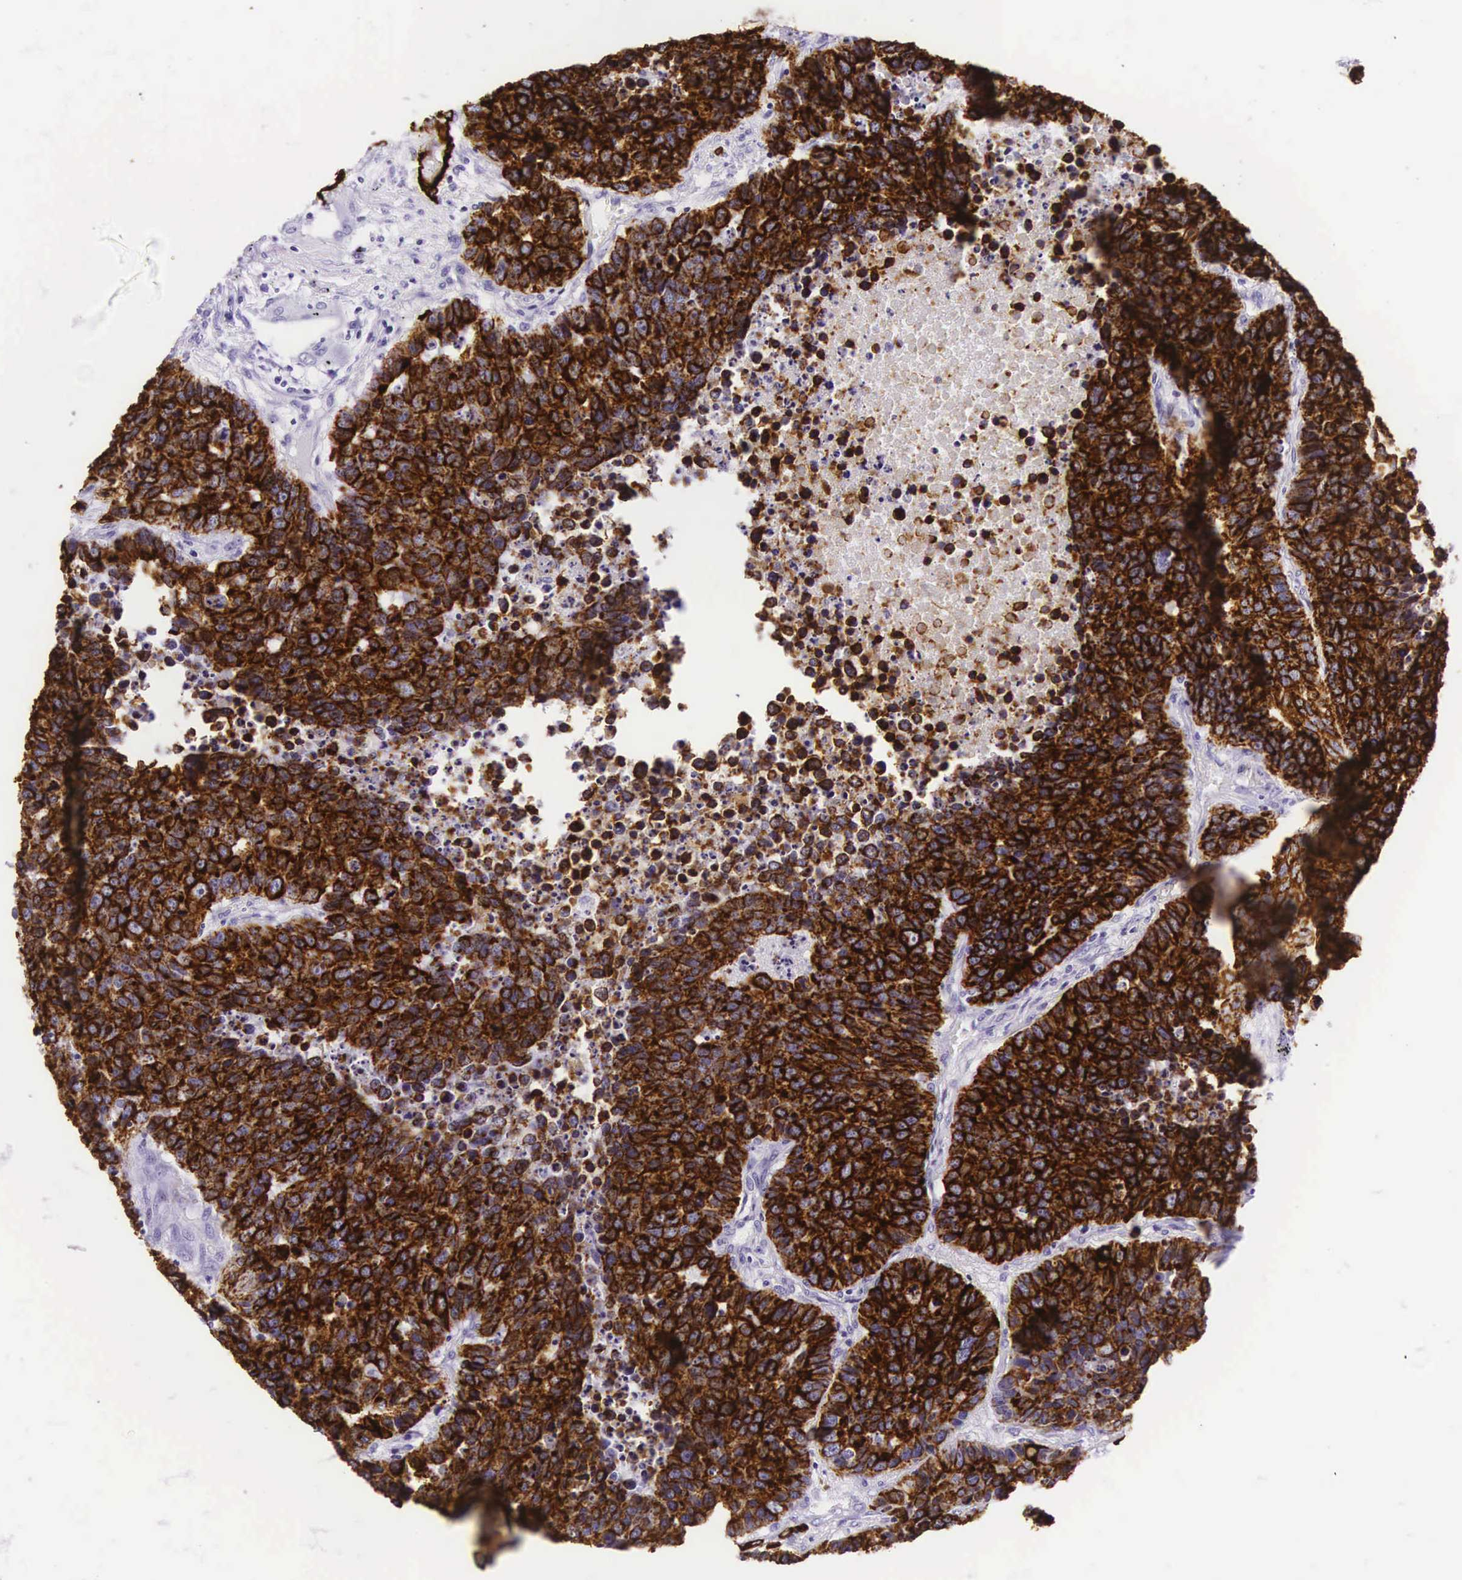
{"staining": {"intensity": "strong", "quantity": ">75%", "location": "cytoplasmic/membranous"}, "tissue": "lung cancer", "cell_type": "Tumor cells", "image_type": "cancer", "snomed": [{"axis": "morphology", "description": "Carcinoid, malignant, NOS"}, {"axis": "topography", "description": "Lung"}], "caption": "This micrograph reveals immunohistochemistry staining of lung cancer, with high strong cytoplasmic/membranous expression in approximately >75% of tumor cells.", "gene": "KRT18", "patient": {"sex": "male", "age": 60}}